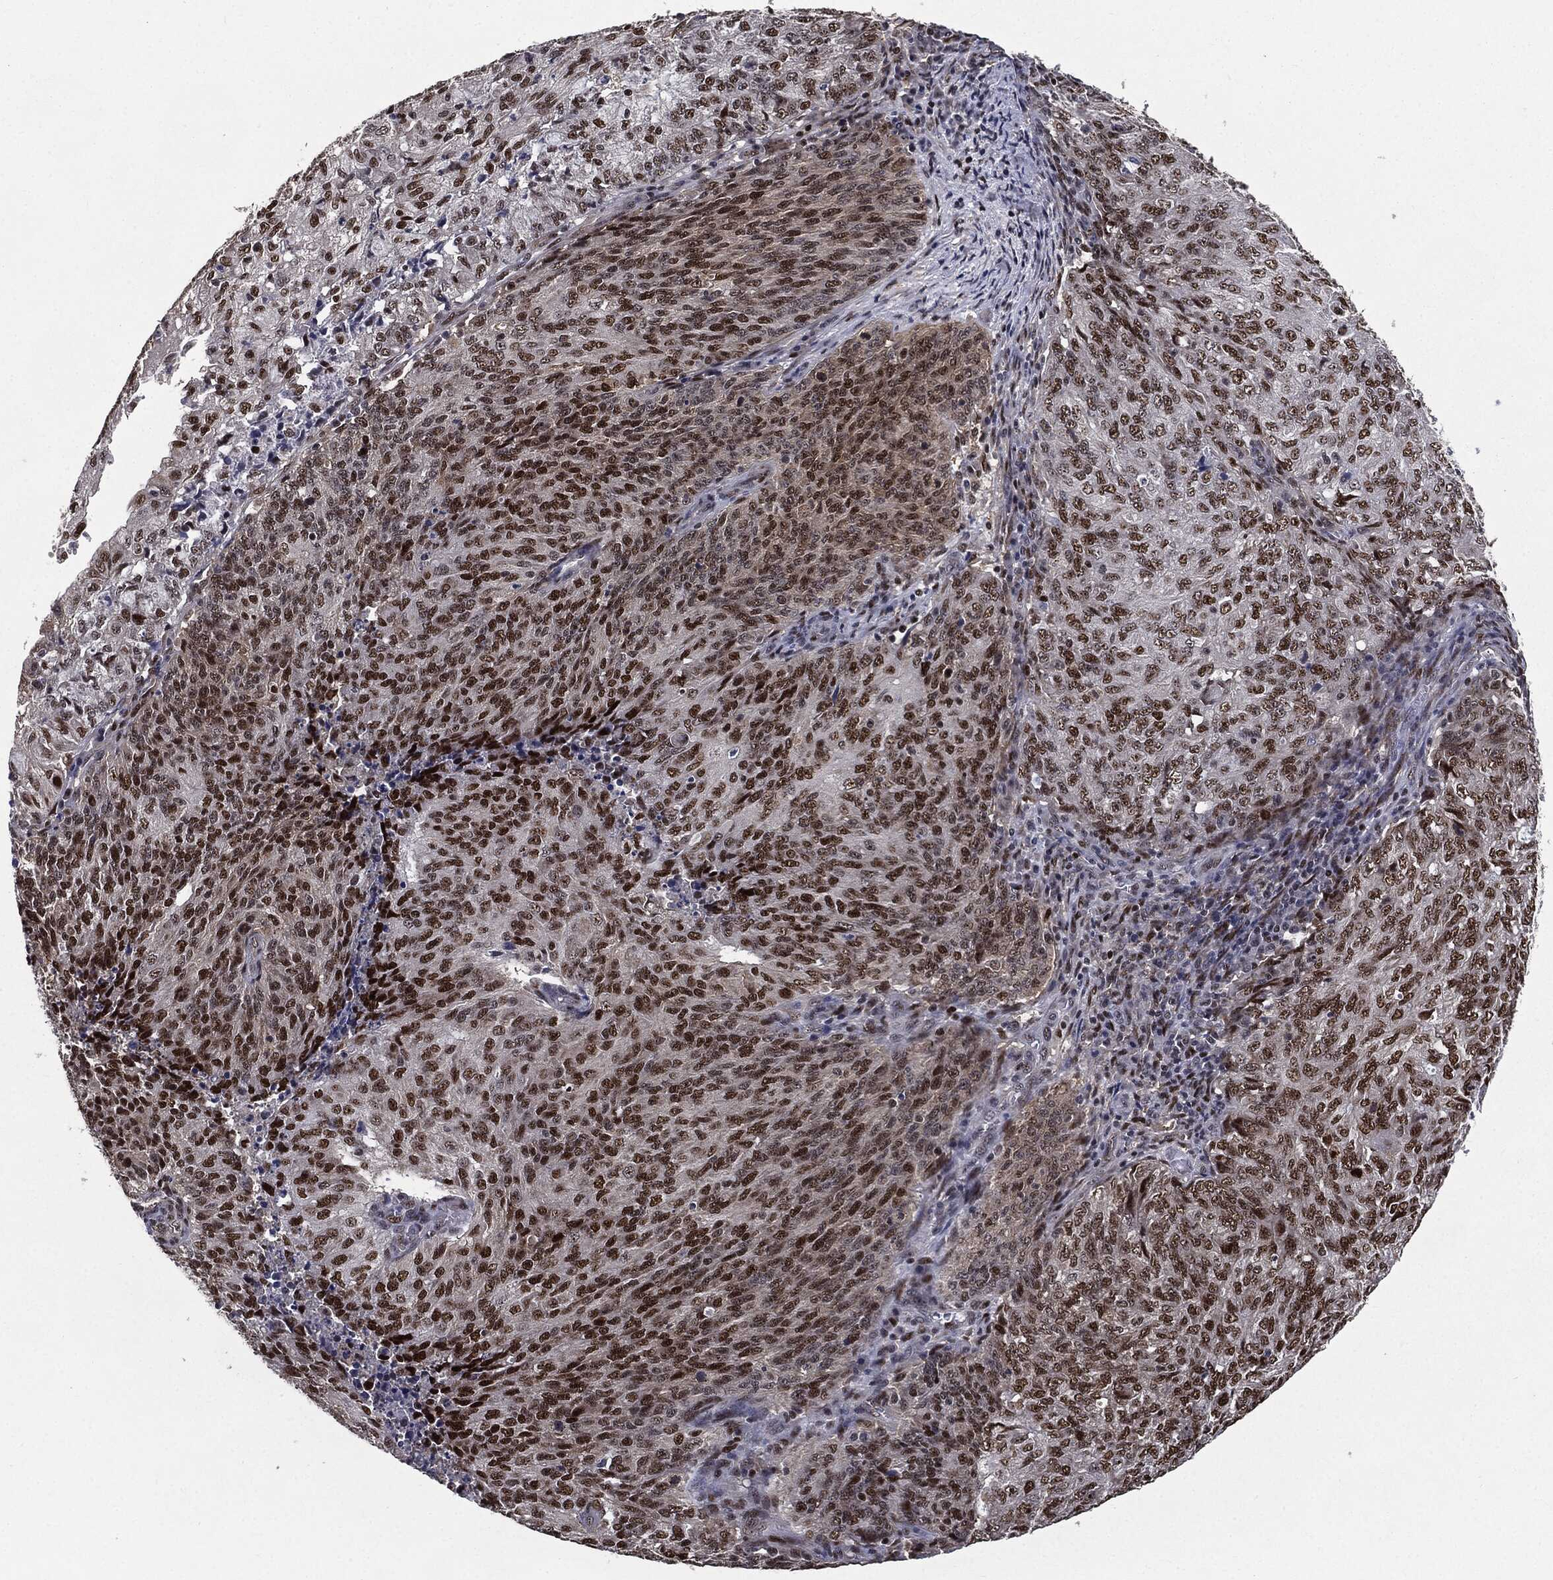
{"staining": {"intensity": "strong", "quantity": "25%-75%", "location": "nuclear"}, "tissue": "endometrial cancer", "cell_type": "Tumor cells", "image_type": "cancer", "snomed": [{"axis": "morphology", "description": "Adenocarcinoma, NOS"}, {"axis": "topography", "description": "Endometrium"}], "caption": "The photomicrograph displays a brown stain indicating the presence of a protein in the nuclear of tumor cells in endometrial cancer. The staining was performed using DAB (3,3'-diaminobenzidine), with brown indicating positive protein expression. Nuclei are stained blue with hematoxylin.", "gene": "JUN", "patient": {"sex": "female", "age": 82}}